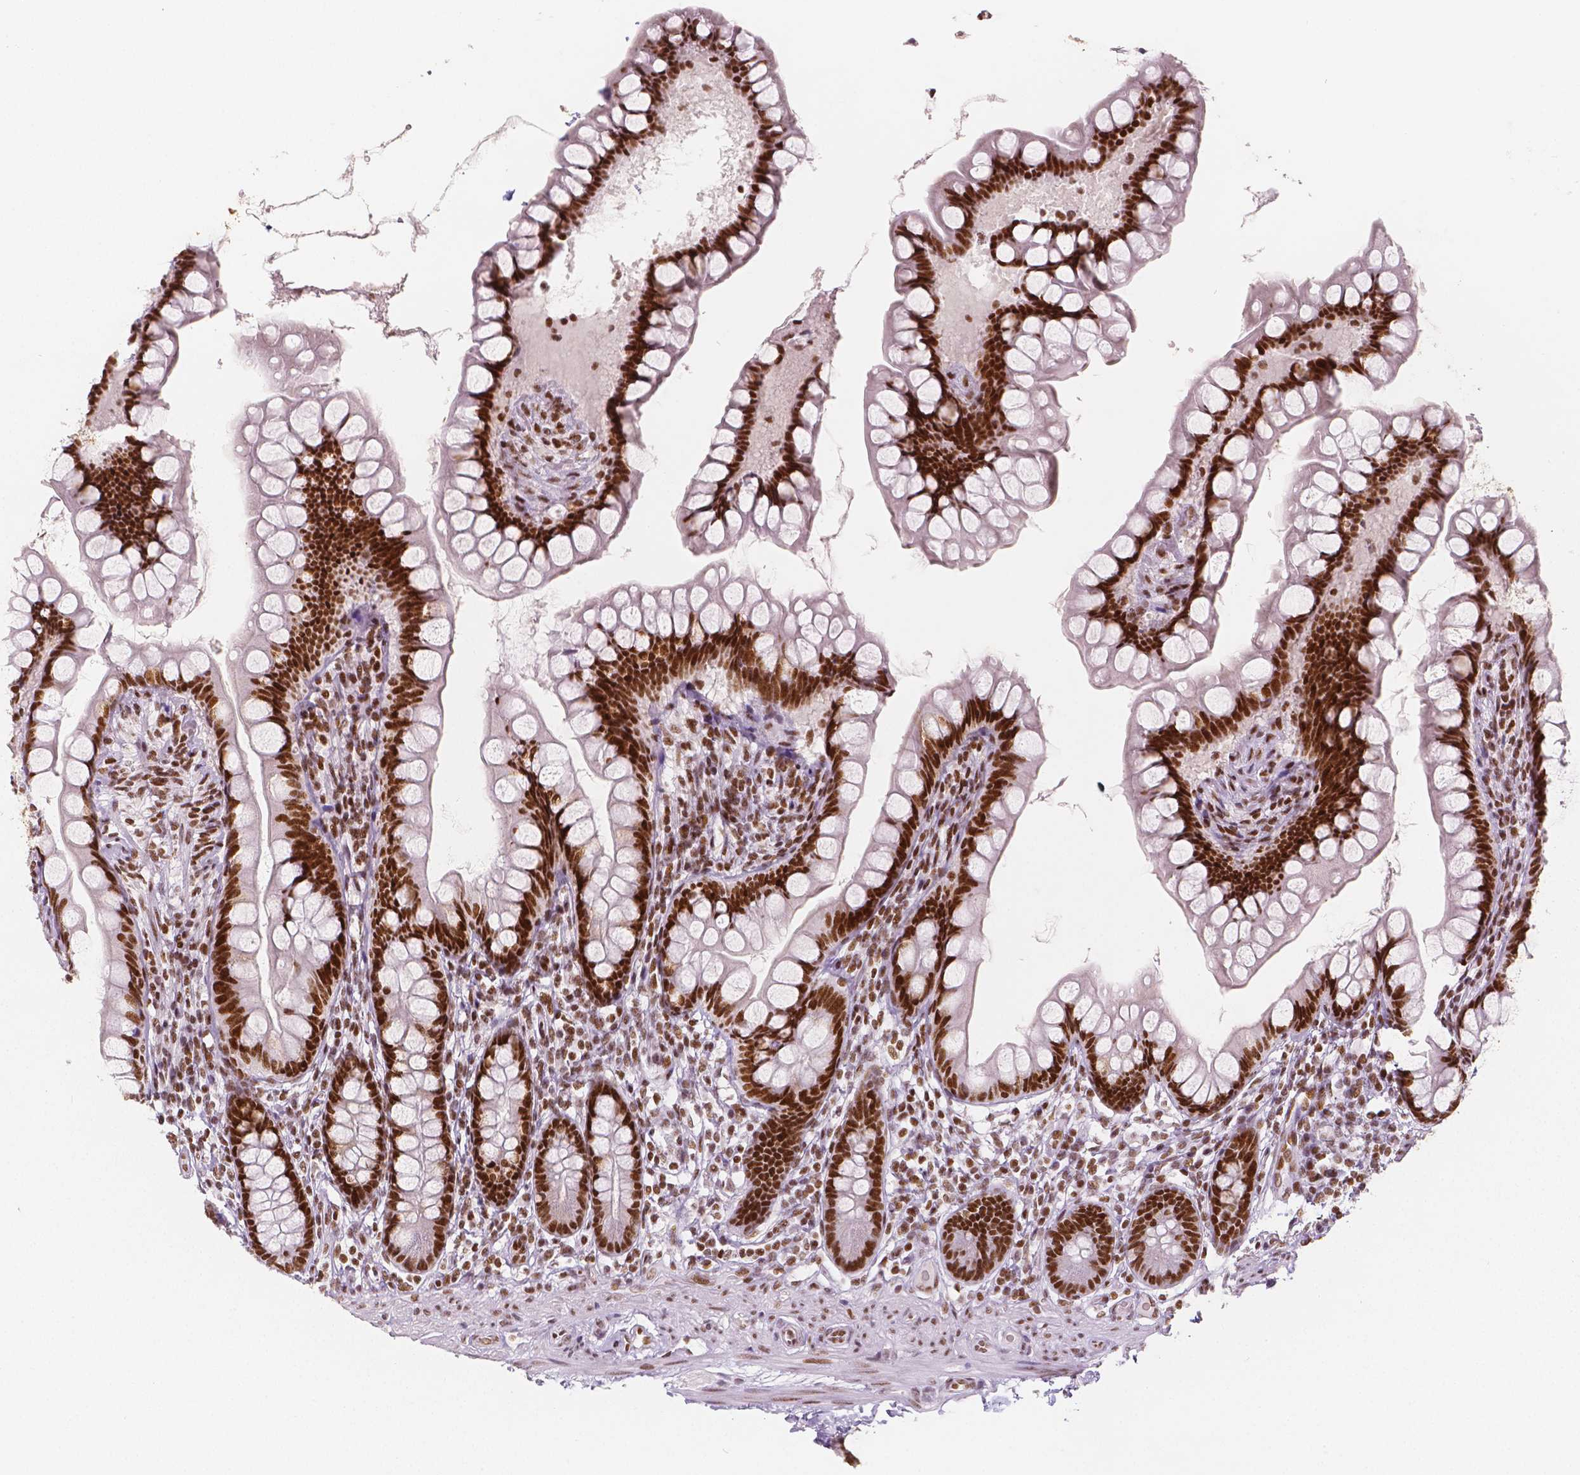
{"staining": {"intensity": "strong", "quantity": ">75%", "location": "nuclear"}, "tissue": "small intestine", "cell_type": "Glandular cells", "image_type": "normal", "snomed": [{"axis": "morphology", "description": "Normal tissue, NOS"}, {"axis": "topography", "description": "Small intestine"}], "caption": "Human small intestine stained for a protein (brown) demonstrates strong nuclear positive staining in about >75% of glandular cells.", "gene": "HDAC1", "patient": {"sex": "male", "age": 70}}